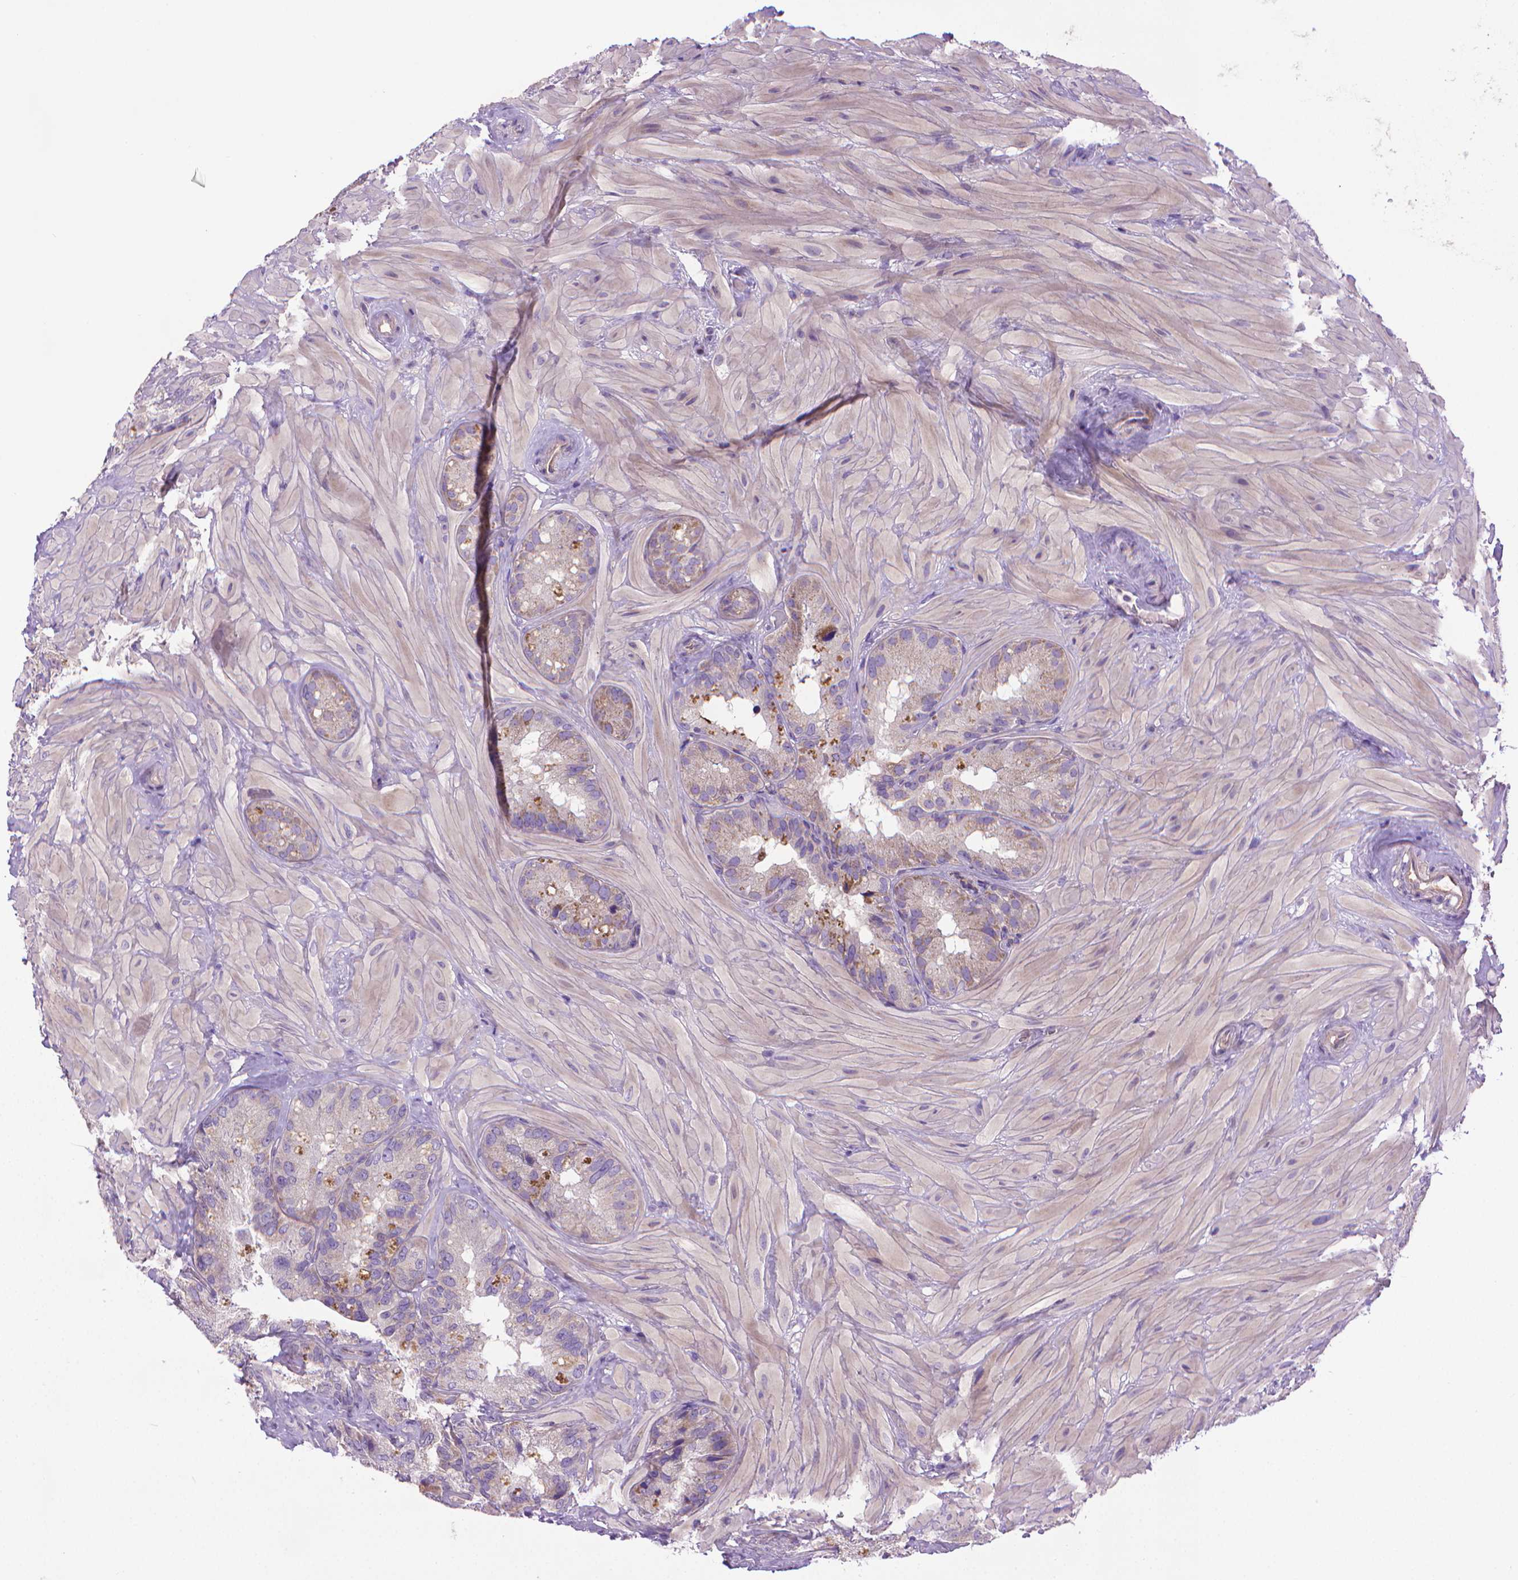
{"staining": {"intensity": "moderate", "quantity": "<25%", "location": "cytoplasmic/membranous"}, "tissue": "seminal vesicle", "cell_type": "Glandular cells", "image_type": "normal", "snomed": [{"axis": "morphology", "description": "Normal tissue, NOS"}, {"axis": "topography", "description": "Seminal veicle"}], "caption": "IHC histopathology image of normal seminal vesicle: seminal vesicle stained using immunohistochemistry demonstrates low levels of moderate protein expression localized specifically in the cytoplasmic/membranous of glandular cells, appearing as a cytoplasmic/membranous brown color.", "gene": "SLC51B", "patient": {"sex": "male", "age": 60}}